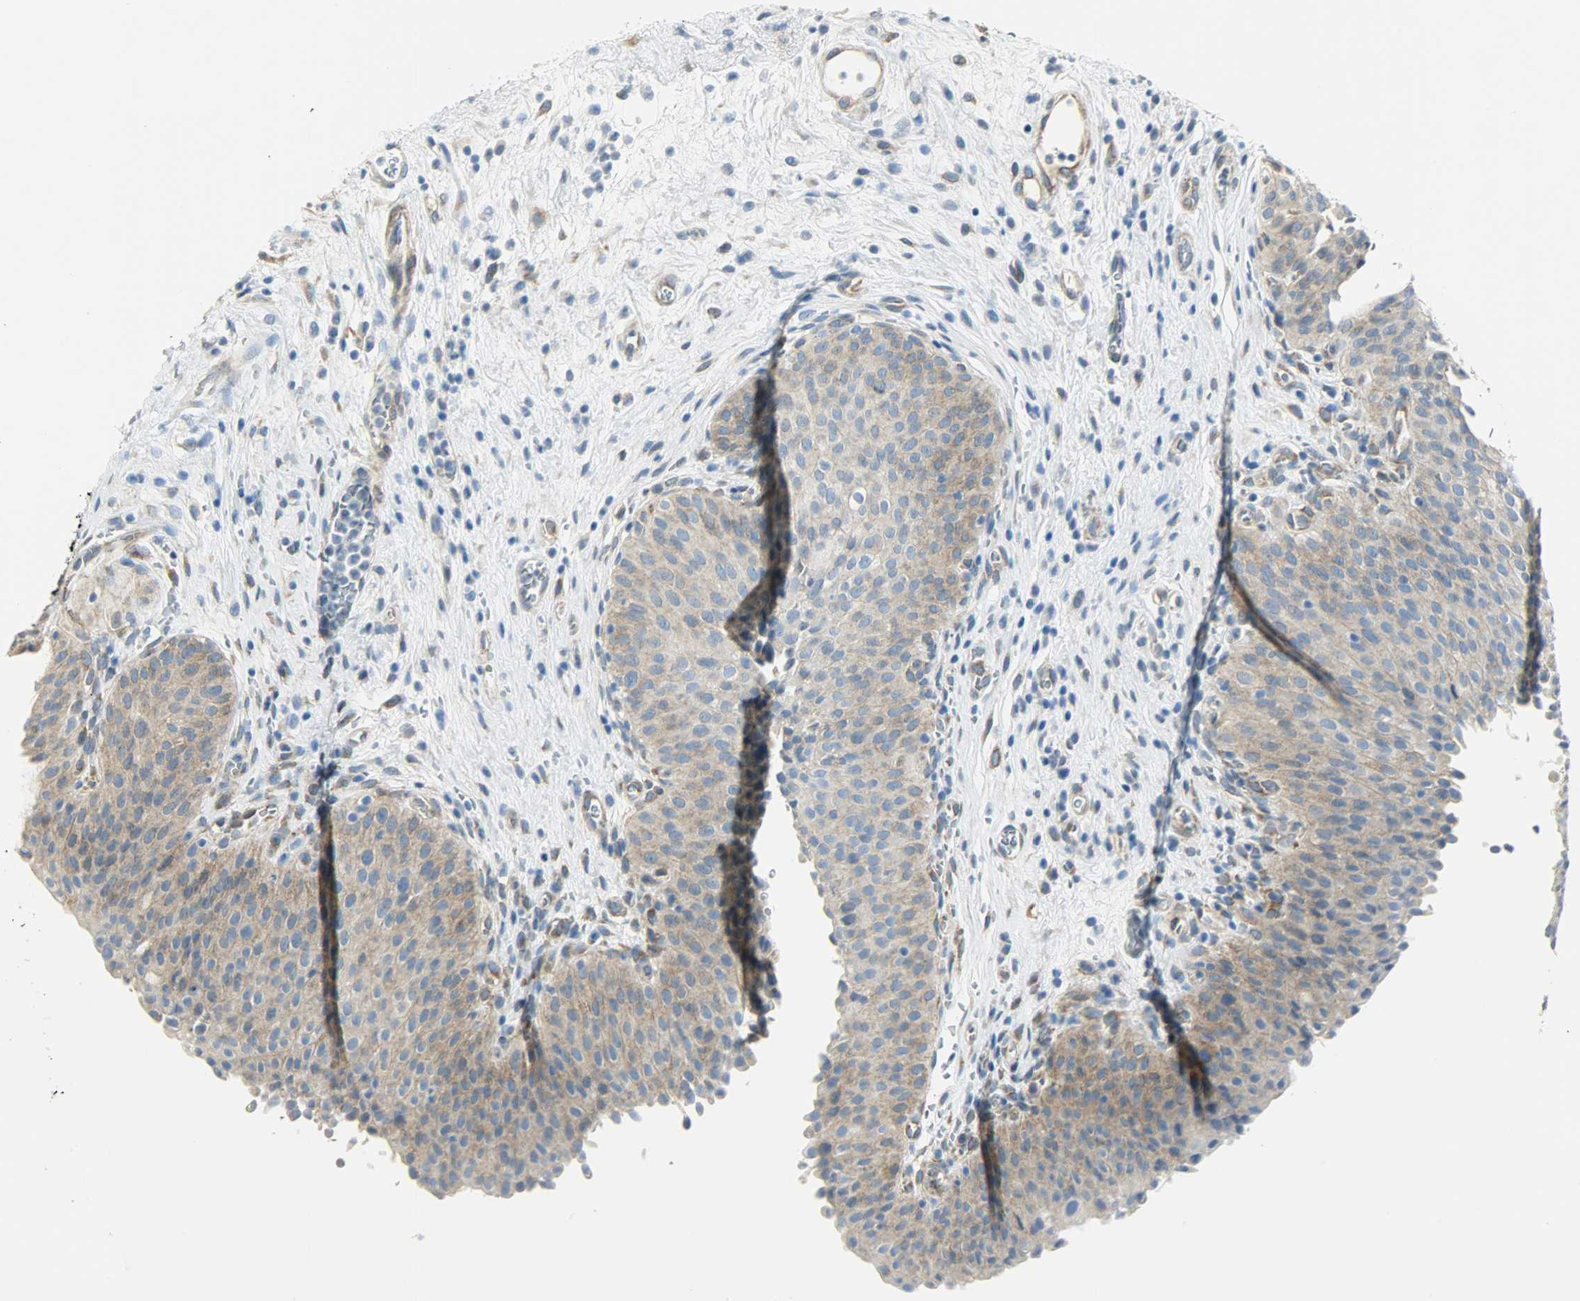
{"staining": {"intensity": "moderate", "quantity": ">75%", "location": "cytoplasmic/membranous"}, "tissue": "urinary bladder", "cell_type": "Urothelial cells", "image_type": "normal", "snomed": [{"axis": "morphology", "description": "Normal tissue, NOS"}, {"axis": "morphology", "description": "Dysplasia, NOS"}, {"axis": "topography", "description": "Urinary bladder"}], "caption": "Unremarkable urinary bladder exhibits moderate cytoplasmic/membranous expression in about >75% of urothelial cells The staining was performed using DAB, with brown indicating positive protein expression. Nuclei are stained blue with hematoxylin..", "gene": "PKD2", "patient": {"sex": "male", "age": 35}}